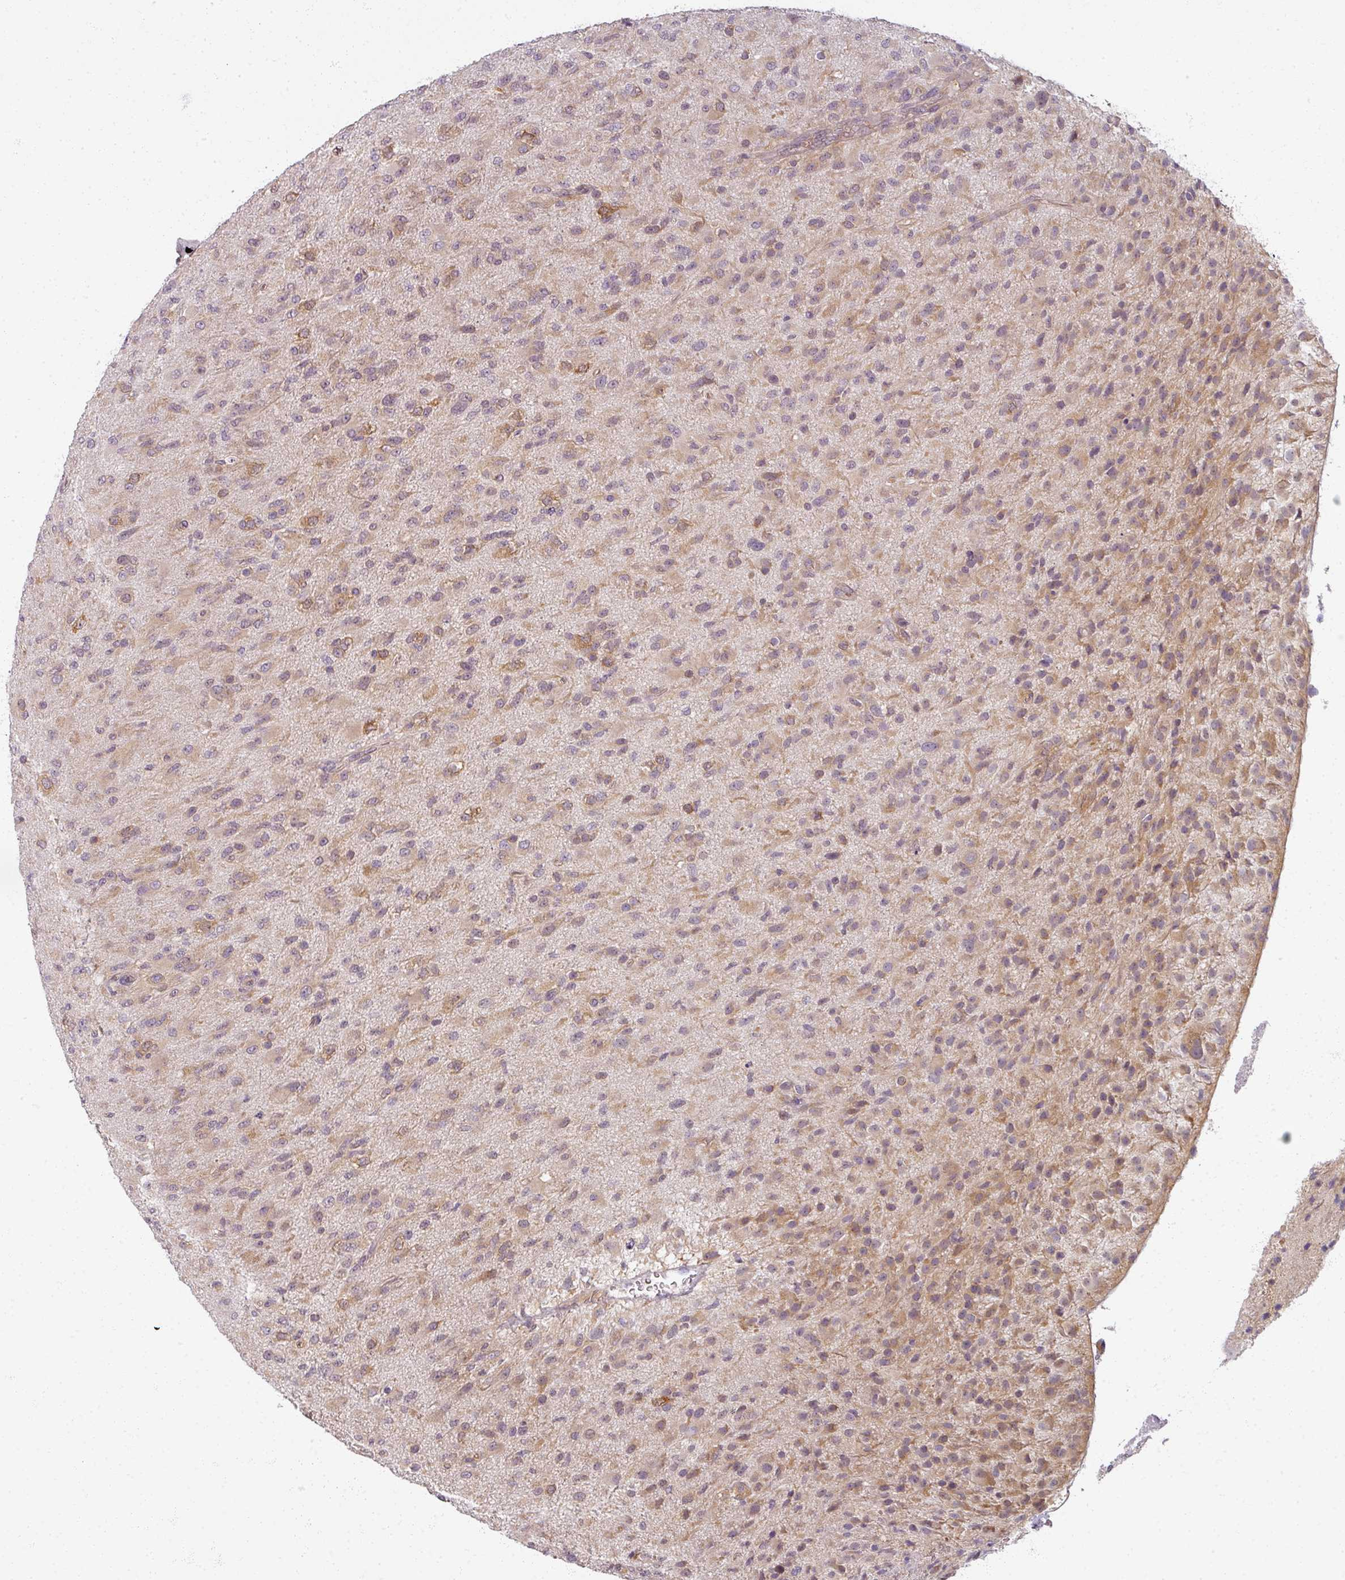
{"staining": {"intensity": "weak", "quantity": "<25%", "location": "cytoplasmic/membranous"}, "tissue": "glioma", "cell_type": "Tumor cells", "image_type": "cancer", "snomed": [{"axis": "morphology", "description": "Glioma, malignant, Low grade"}, {"axis": "topography", "description": "Brain"}], "caption": "Immunohistochemistry (IHC) histopathology image of neoplastic tissue: malignant low-grade glioma stained with DAB exhibits no significant protein staining in tumor cells.", "gene": "AGPAT4", "patient": {"sex": "male", "age": 65}}